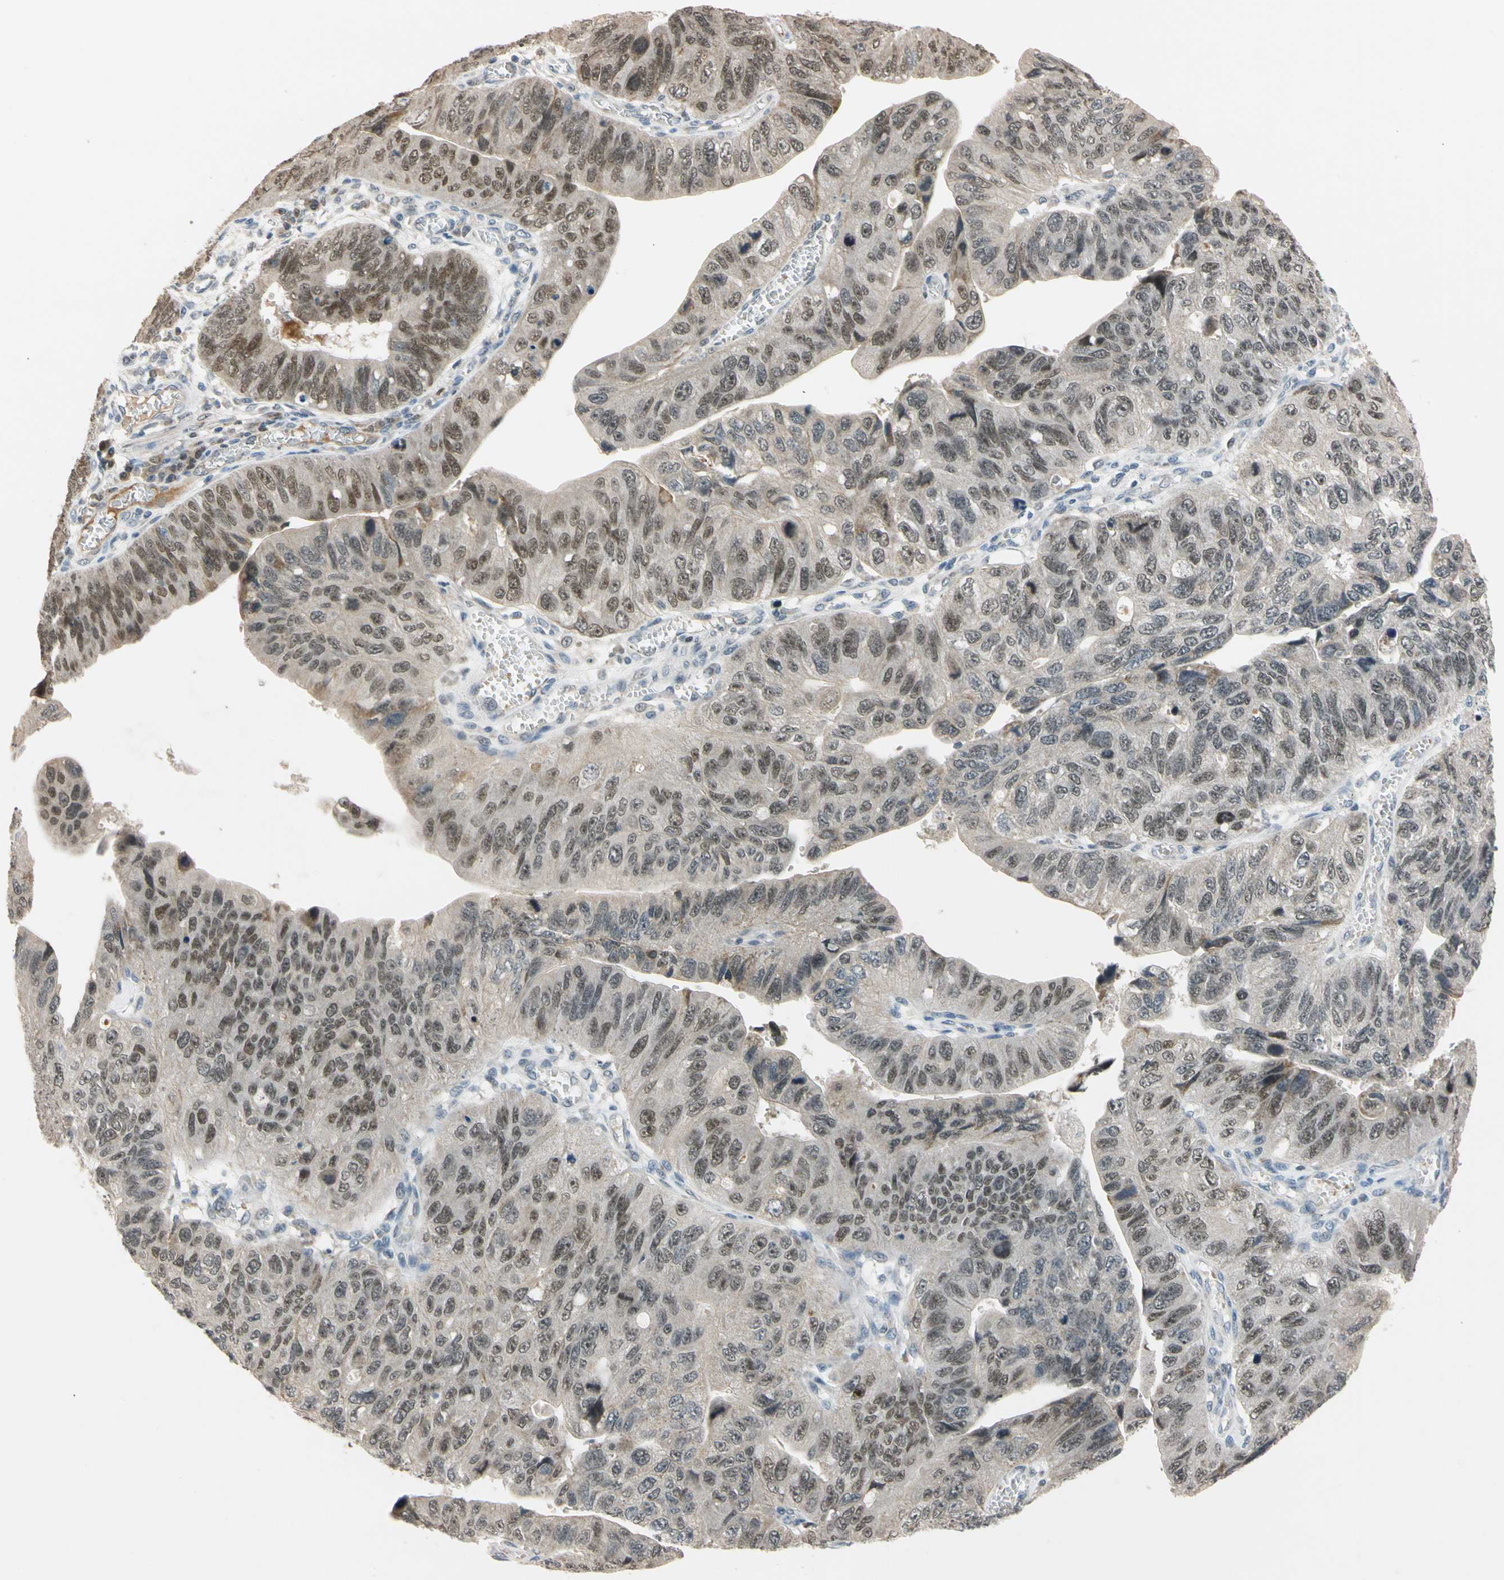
{"staining": {"intensity": "moderate", "quantity": ">75%", "location": "cytoplasmic/membranous,nuclear"}, "tissue": "stomach cancer", "cell_type": "Tumor cells", "image_type": "cancer", "snomed": [{"axis": "morphology", "description": "Adenocarcinoma, NOS"}, {"axis": "topography", "description": "Stomach"}], "caption": "This is an image of immunohistochemistry staining of stomach adenocarcinoma, which shows moderate positivity in the cytoplasmic/membranous and nuclear of tumor cells.", "gene": "RIOX2", "patient": {"sex": "male", "age": 59}}